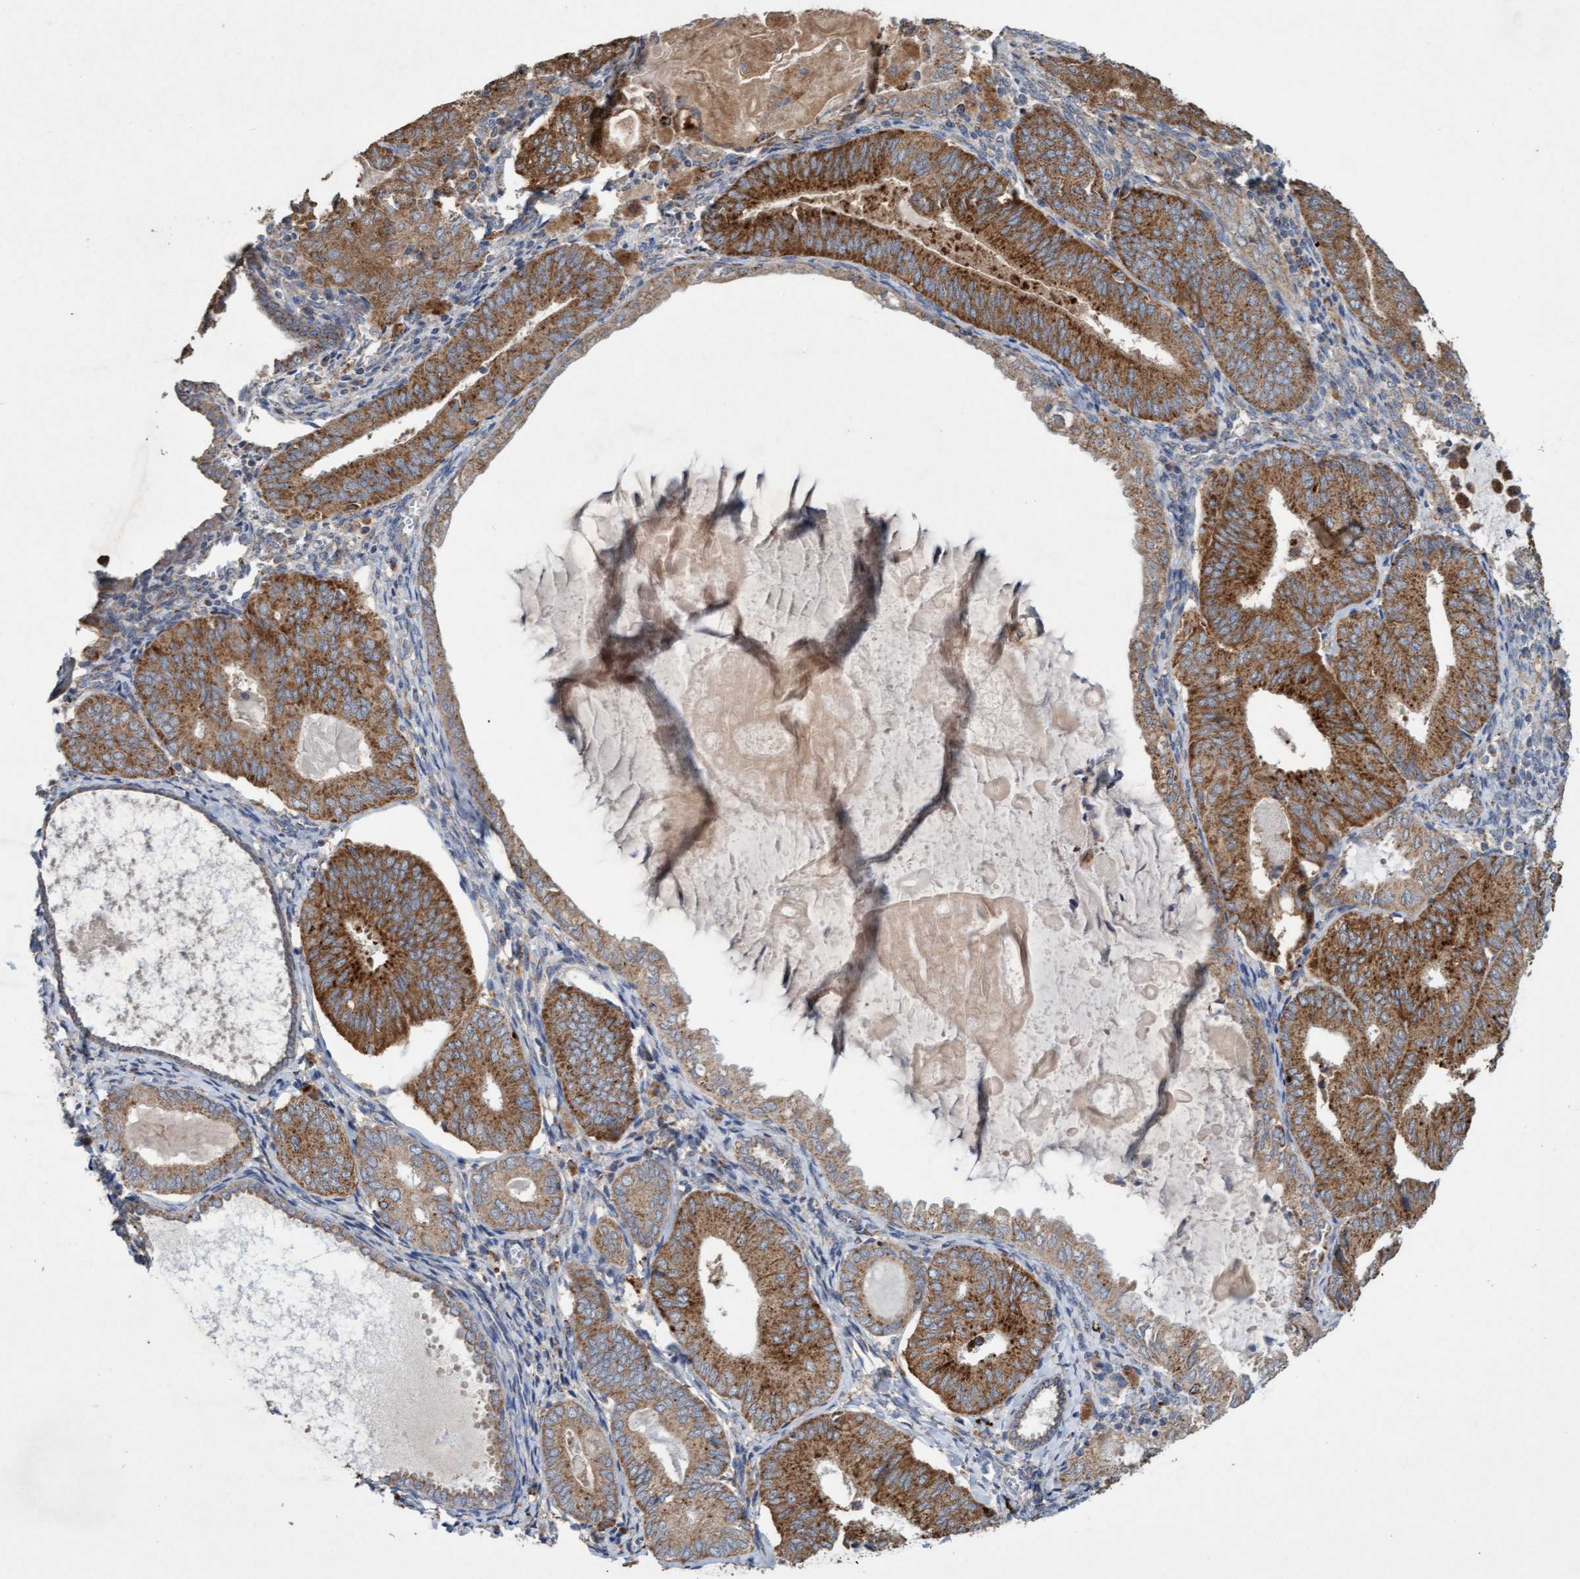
{"staining": {"intensity": "moderate", "quantity": ">75%", "location": "cytoplasmic/membranous"}, "tissue": "endometrial cancer", "cell_type": "Tumor cells", "image_type": "cancer", "snomed": [{"axis": "morphology", "description": "Adenocarcinoma, NOS"}, {"axis": "topography", "description": "Endometrium"}], "caption": "Endometrial cancer (adenocarcinoma) stained with DAB IHC shows medium levels of moderate cytoplasmic/membranous positivity in approximately >75% of tumor cells.", "gene": "ATPAF2", "patient": {"sex": "female", "age": 81}}